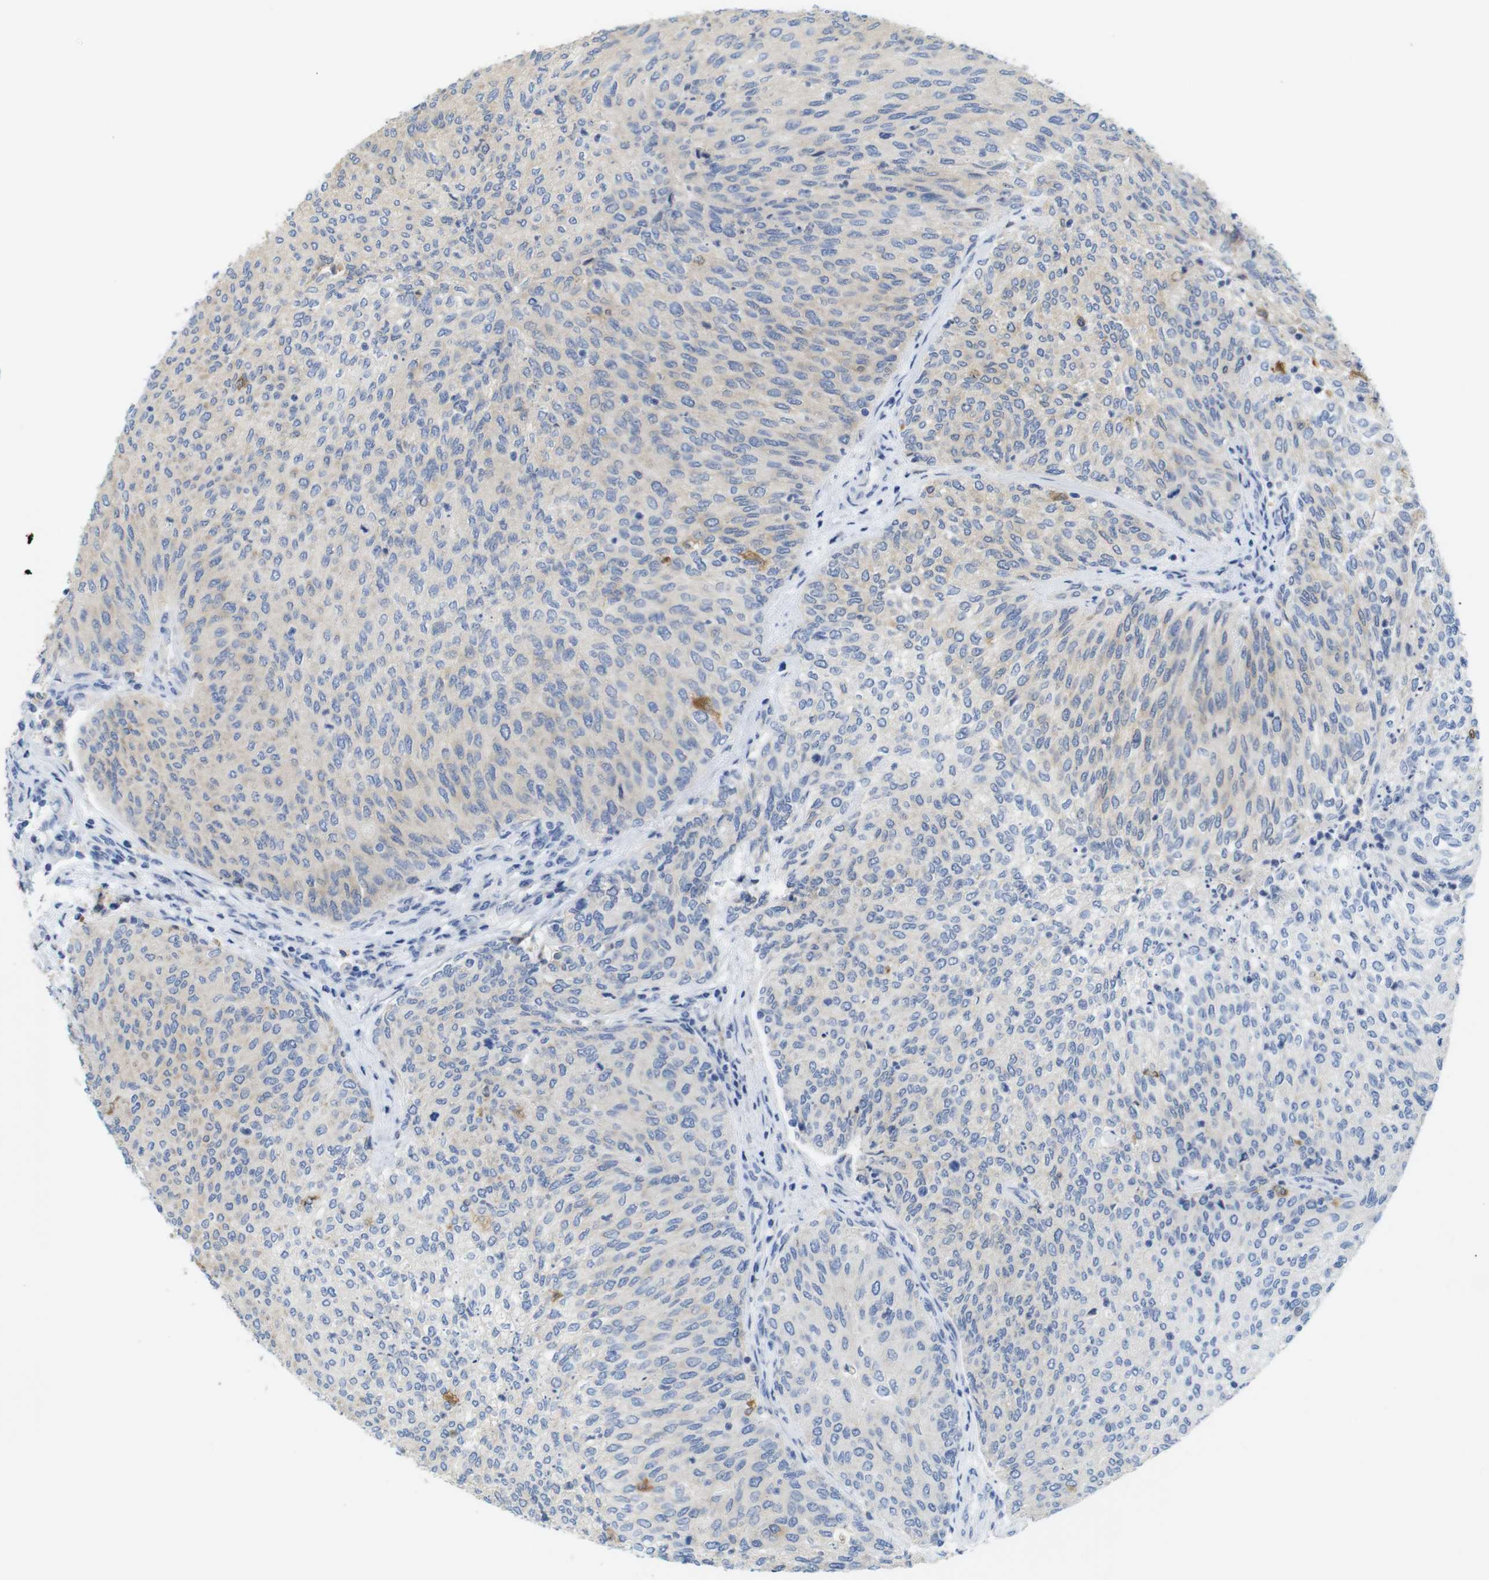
{"staining": {"intensity": "weak", "quantity": "25%-75%", "location": "cytoplasmic/membranous"}, "tissue": "urothelial cancer", "cell_type": "Tumor cells", "image_type": "cancer", "snomed": [{"axis": "morphology", "description": "Urothelial carcinoma, Low grade"}, {"axis": "topography", "description": "Urinary bladder"}], "caption": "Weak cytoplasmic/membranous protein staining is present in approximately 25%-75% of tumor cells in urothelial carcinoma (low-grade).", "gene": "NEBL", "patient": {"sex": "female", "age": 79}}